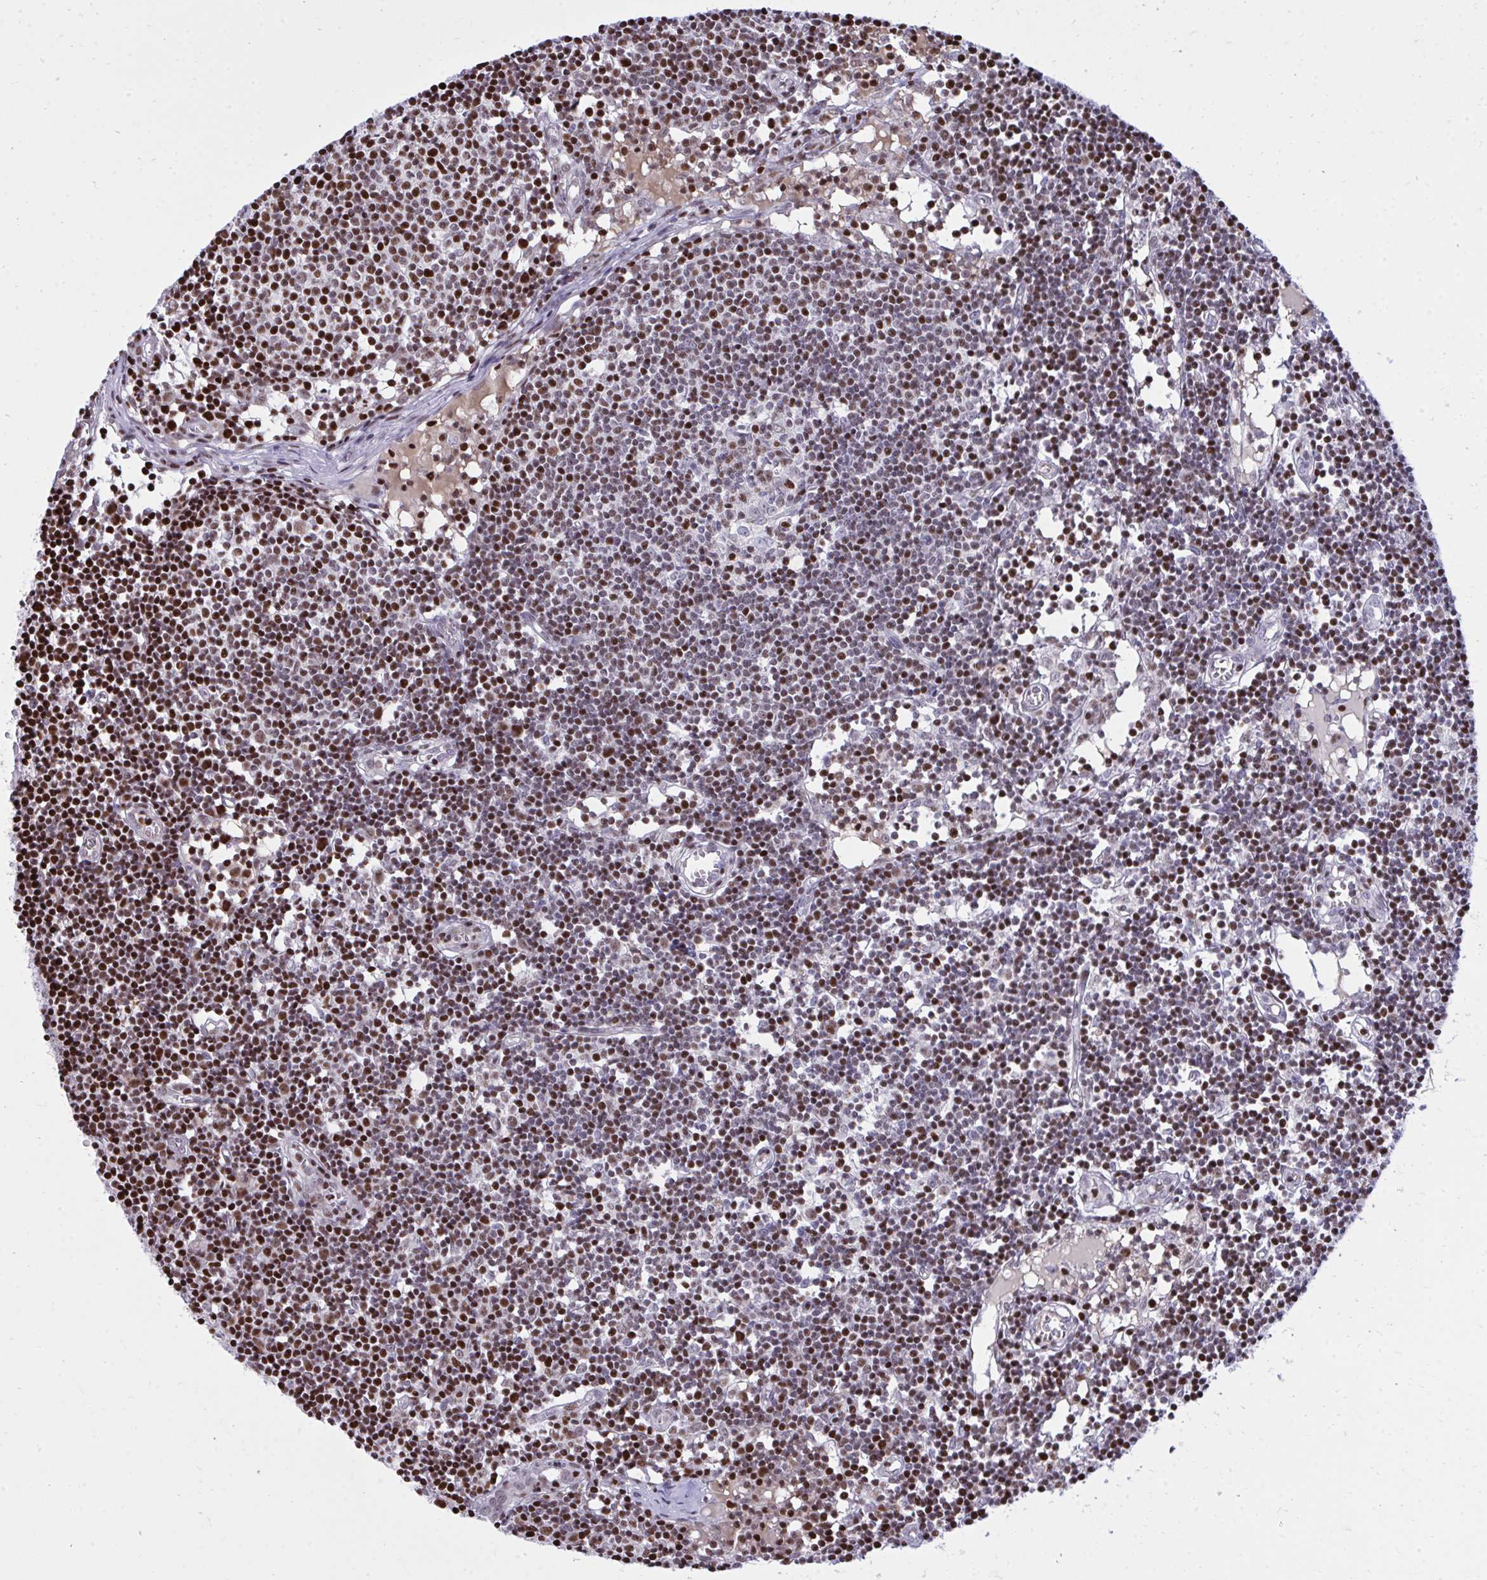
{"staining": {"intensity": "moderate", "quantity": "25%-75%", "location": "nuclear"}, "tissue": "lymph node", "cell_type": "Germinal center cells", "image_type": "normal", "snomed": [{"axis": "morphology", "description": "Normal tissue, NOS"}, {"axis": "topography", "description": "Lymph node"}], "caption": "Immunohistochemical staining of unremarkable lymph node demonstrates 25%-75% levels of moderate nuclear protein expression in about 25%-75% of germinal center cells. (DAB (3,3'-diaminobenzidine) = brown stain, brightfield microscopy at high magnification).", "gene": "C14orf39", "patient": {"sex": "female", "age": 11}}